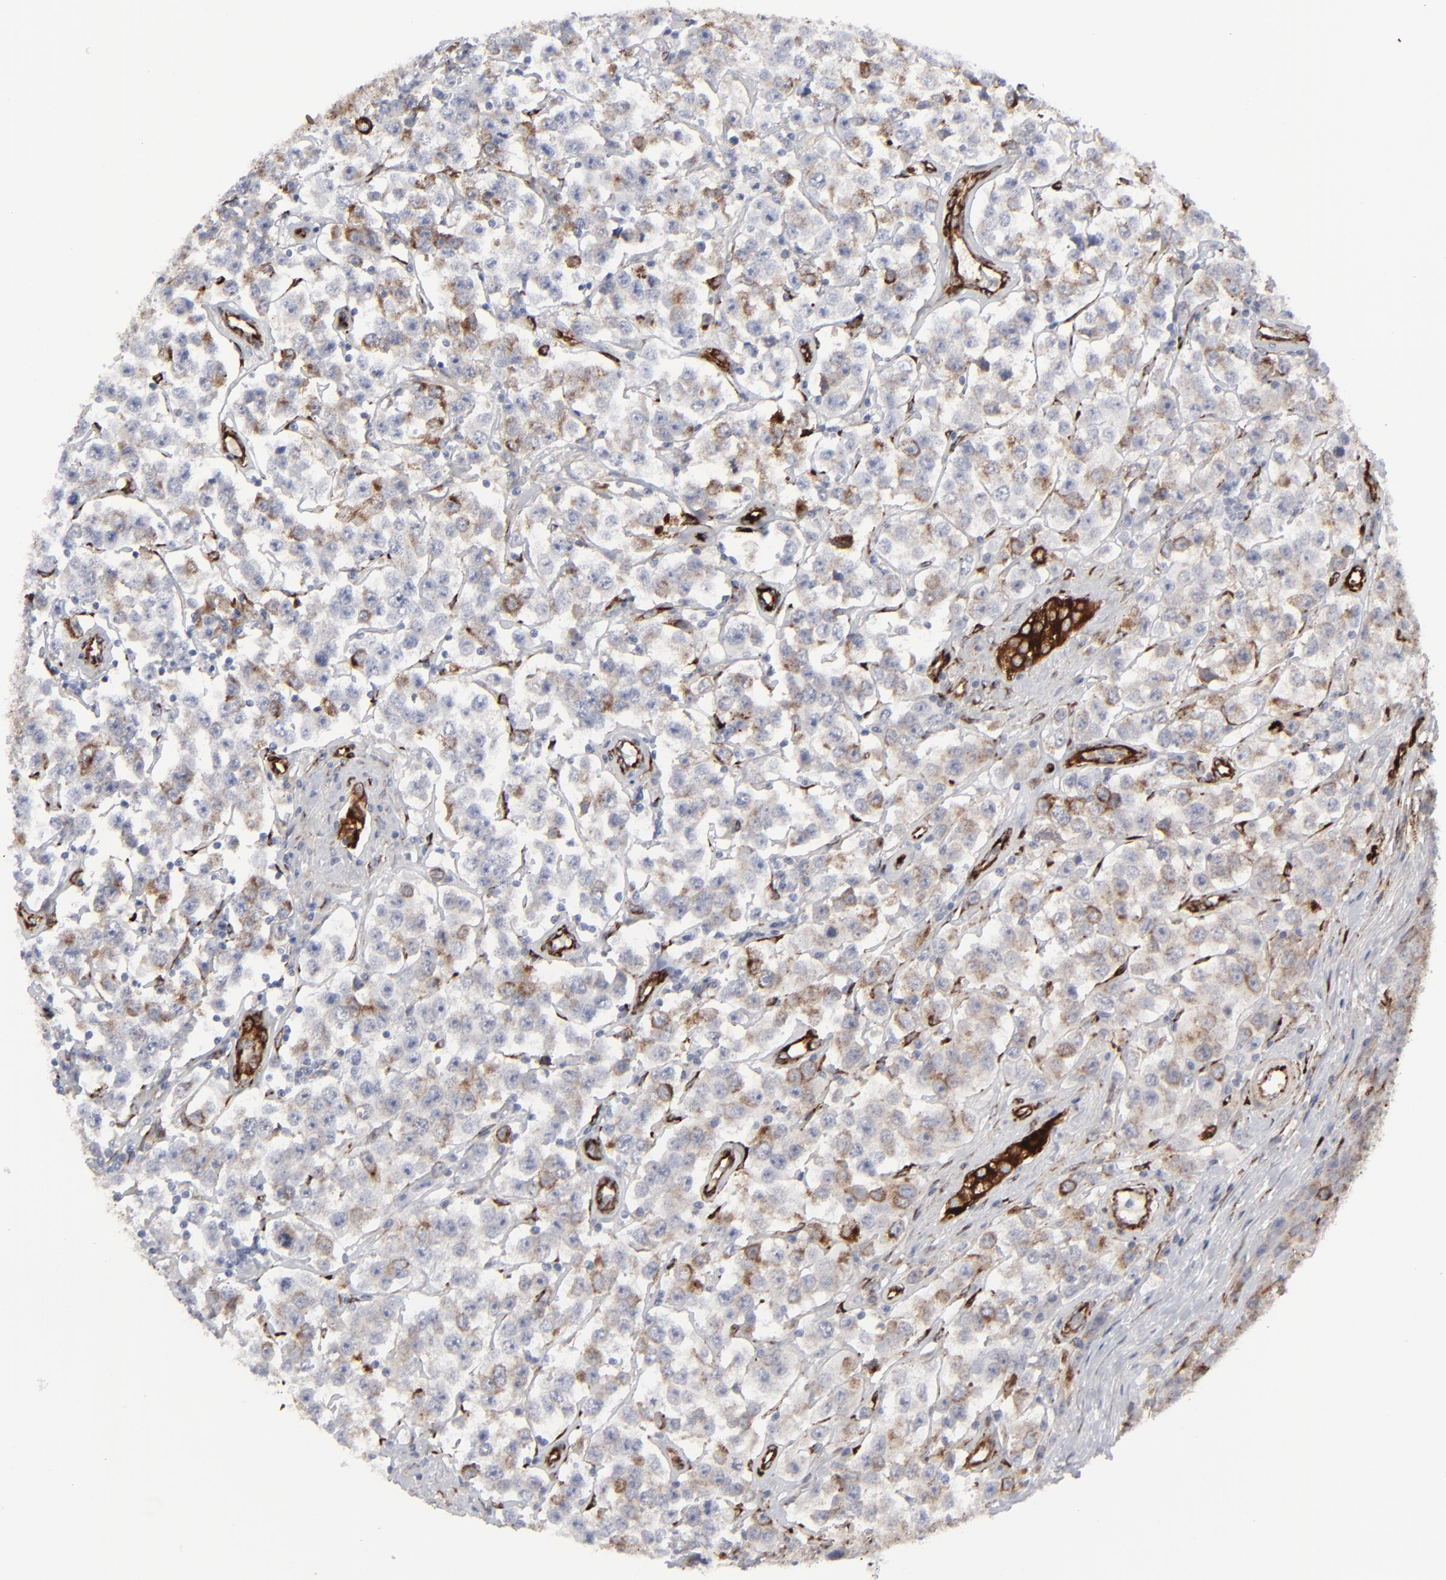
{"staining": {"intensity": "weak", "quantity": "25%-75%", "location": "cytoplasmic/membranous"}, "tissue": "testis cancer", "cell_type": "Tumor cells", "image_type": "cancer", "snomed": [{"axis": "morphology", "description": "Seminoma, NOS"}, {"axis": "topography", "description": "Testis"}], "caption": "Brown immunohistochemical staining in human seminoma (testis) shows weak cytoplasmic/membranous staining in about 25%-75% of tumor cells.", "gene": "SPARC", "patient": {"sex": "male", "age": 52}}